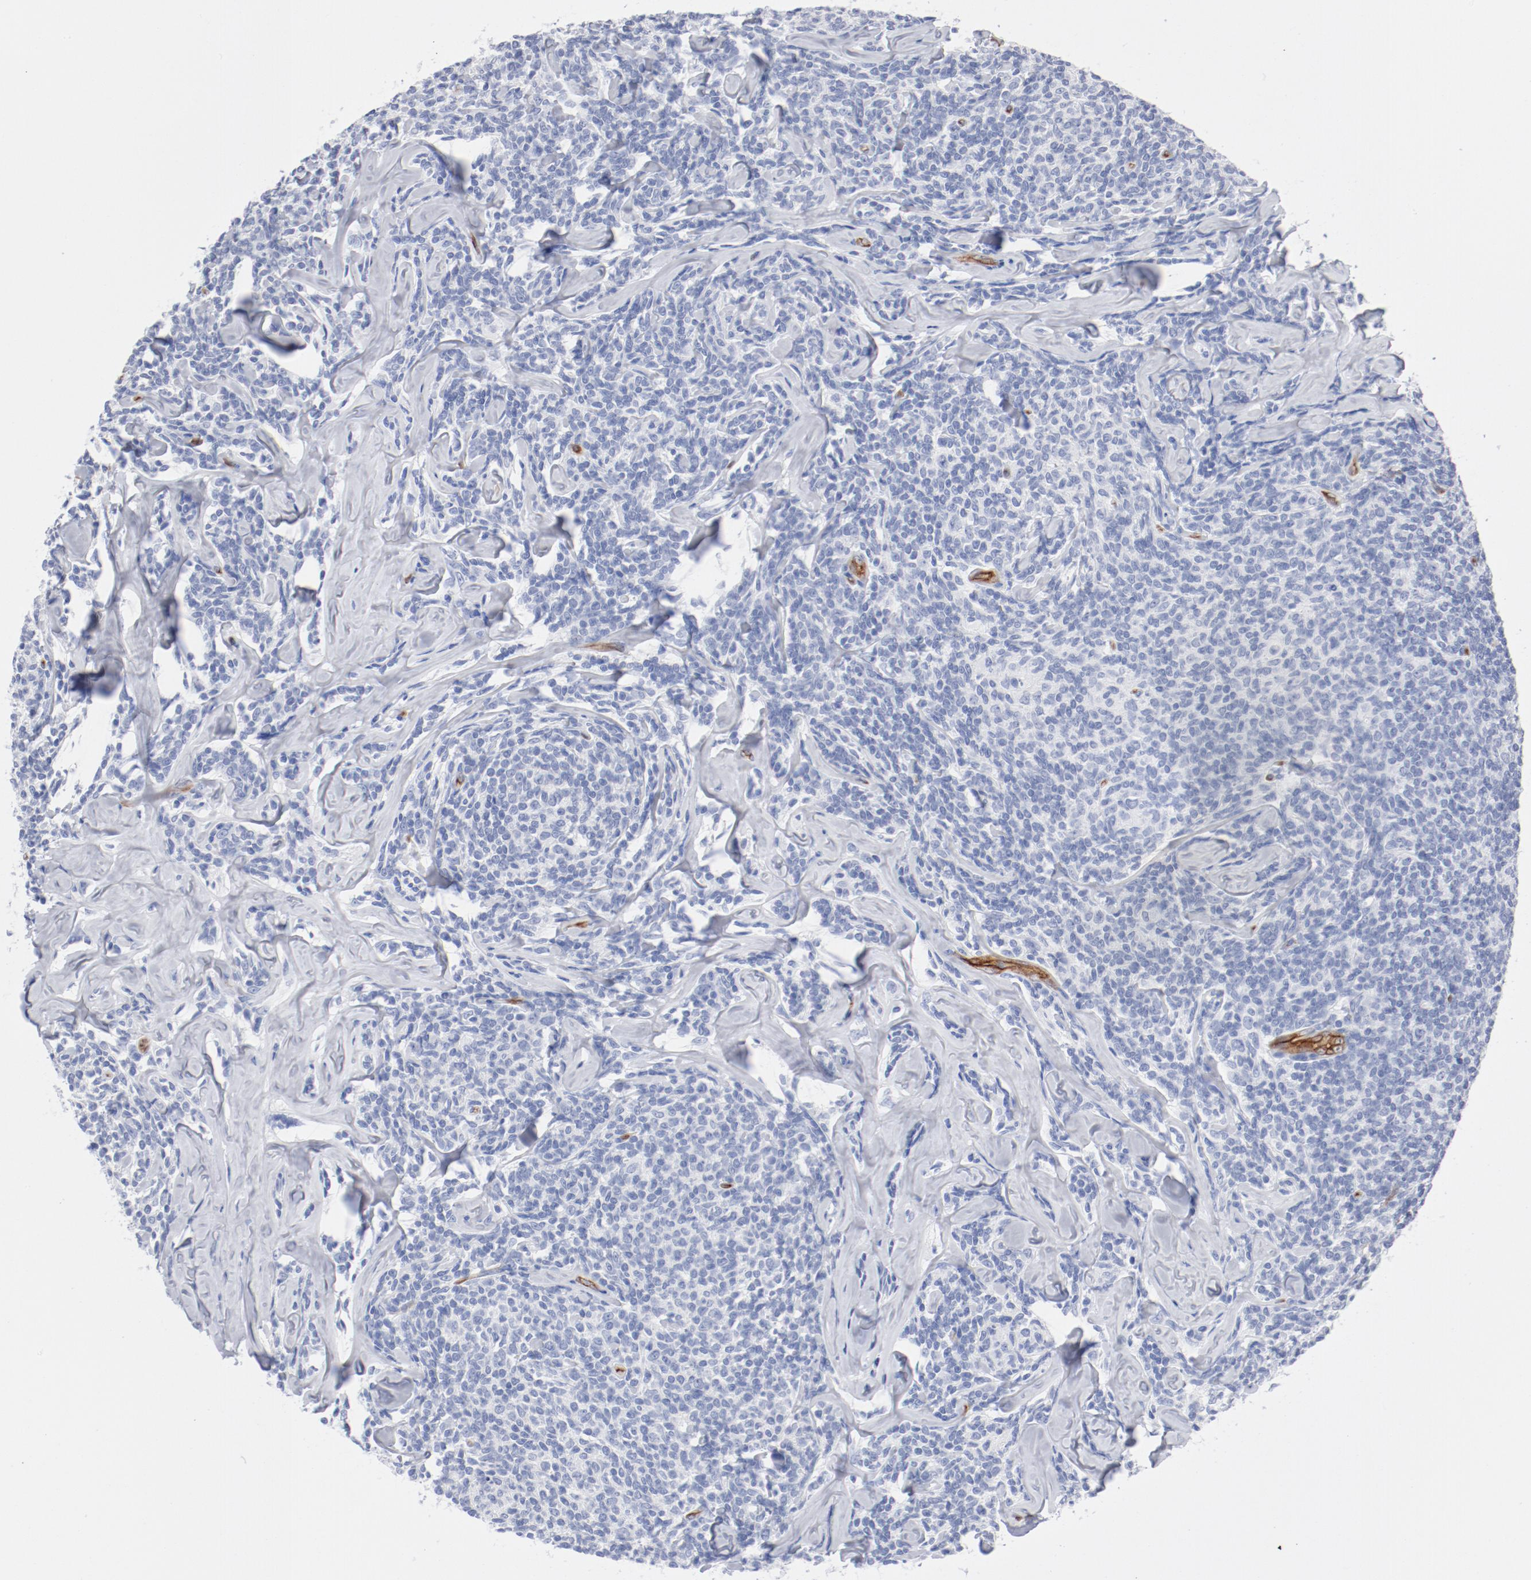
{"staining": {"intensity": "negative", "quantity": "none", "location": "none"}, "tissue": "lymphoma", "cell_type": "Tumor cells", "image_type": "cancer", "snomed": [{"axis": "morphology", "description": "Malignant lymphoma, non-Hodgkin's type, Low grade"}, {"axis": "topography", "description": "Lymph node"}], "caption": "Lymphoma stained for a protein using immunohistochemistry exhibits no positivity tumor cells.", "gene": "SHANK3", "patient": {"sex": "female", "age": 56}}